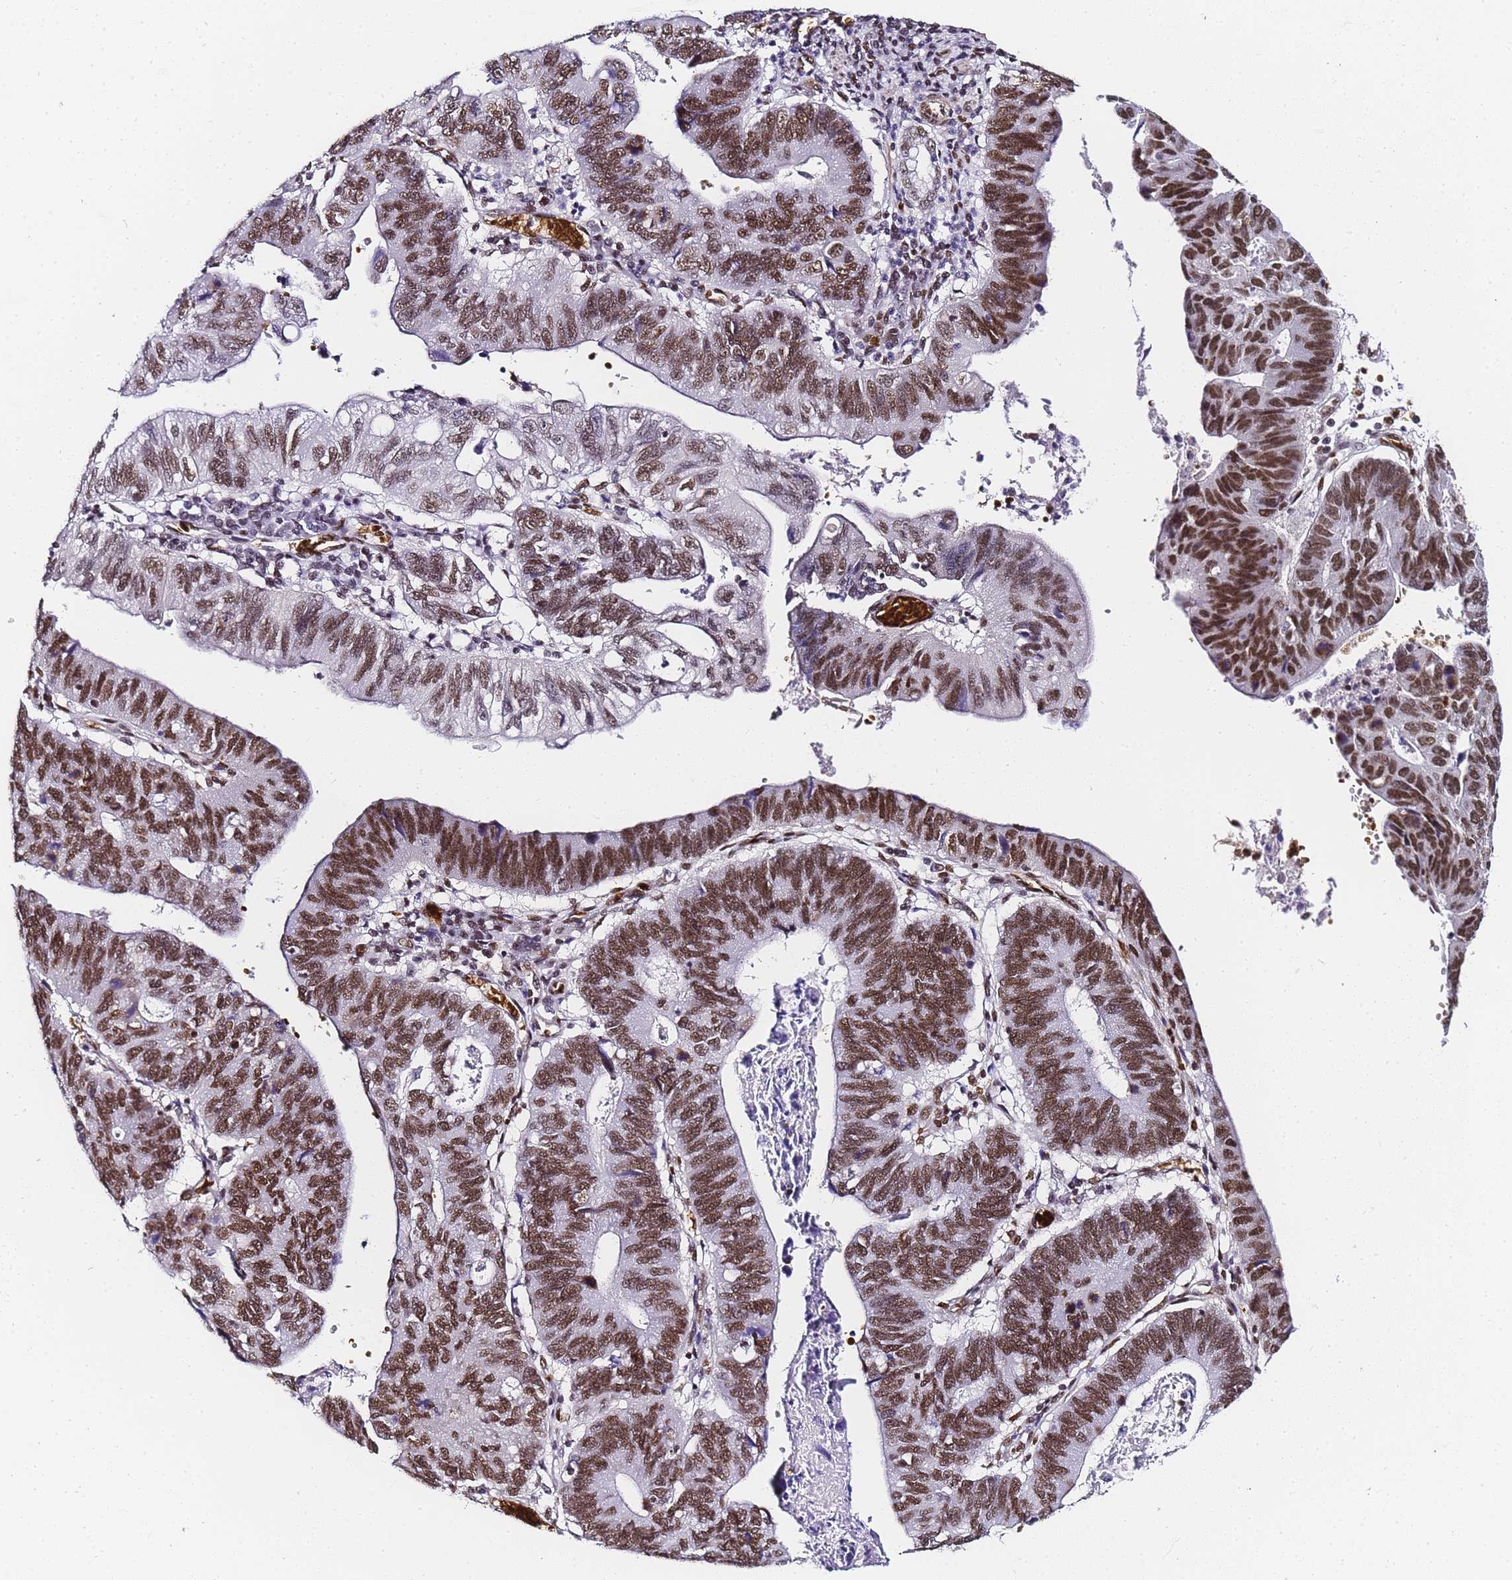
{"staining": {"intensity": "strong", "quantity": ">75%", "location": "nuclear"}, "tissue": "stomach cancer", "cell_type": "Tumor cells", "image_type": "cancer", "snomed": [{"axis": "morphology", "description": "Adenocarcinoma, NOS"}, {"axis": "topography", "description": "Stomach"}], "caption": "Strong nuclear positivity for a protein is identified in about >75% of tumor cells of adenocarcinoma (stomach) using IHC.", "gene": "POLR1A", "patient": {"sex": "male", "age": 59}}